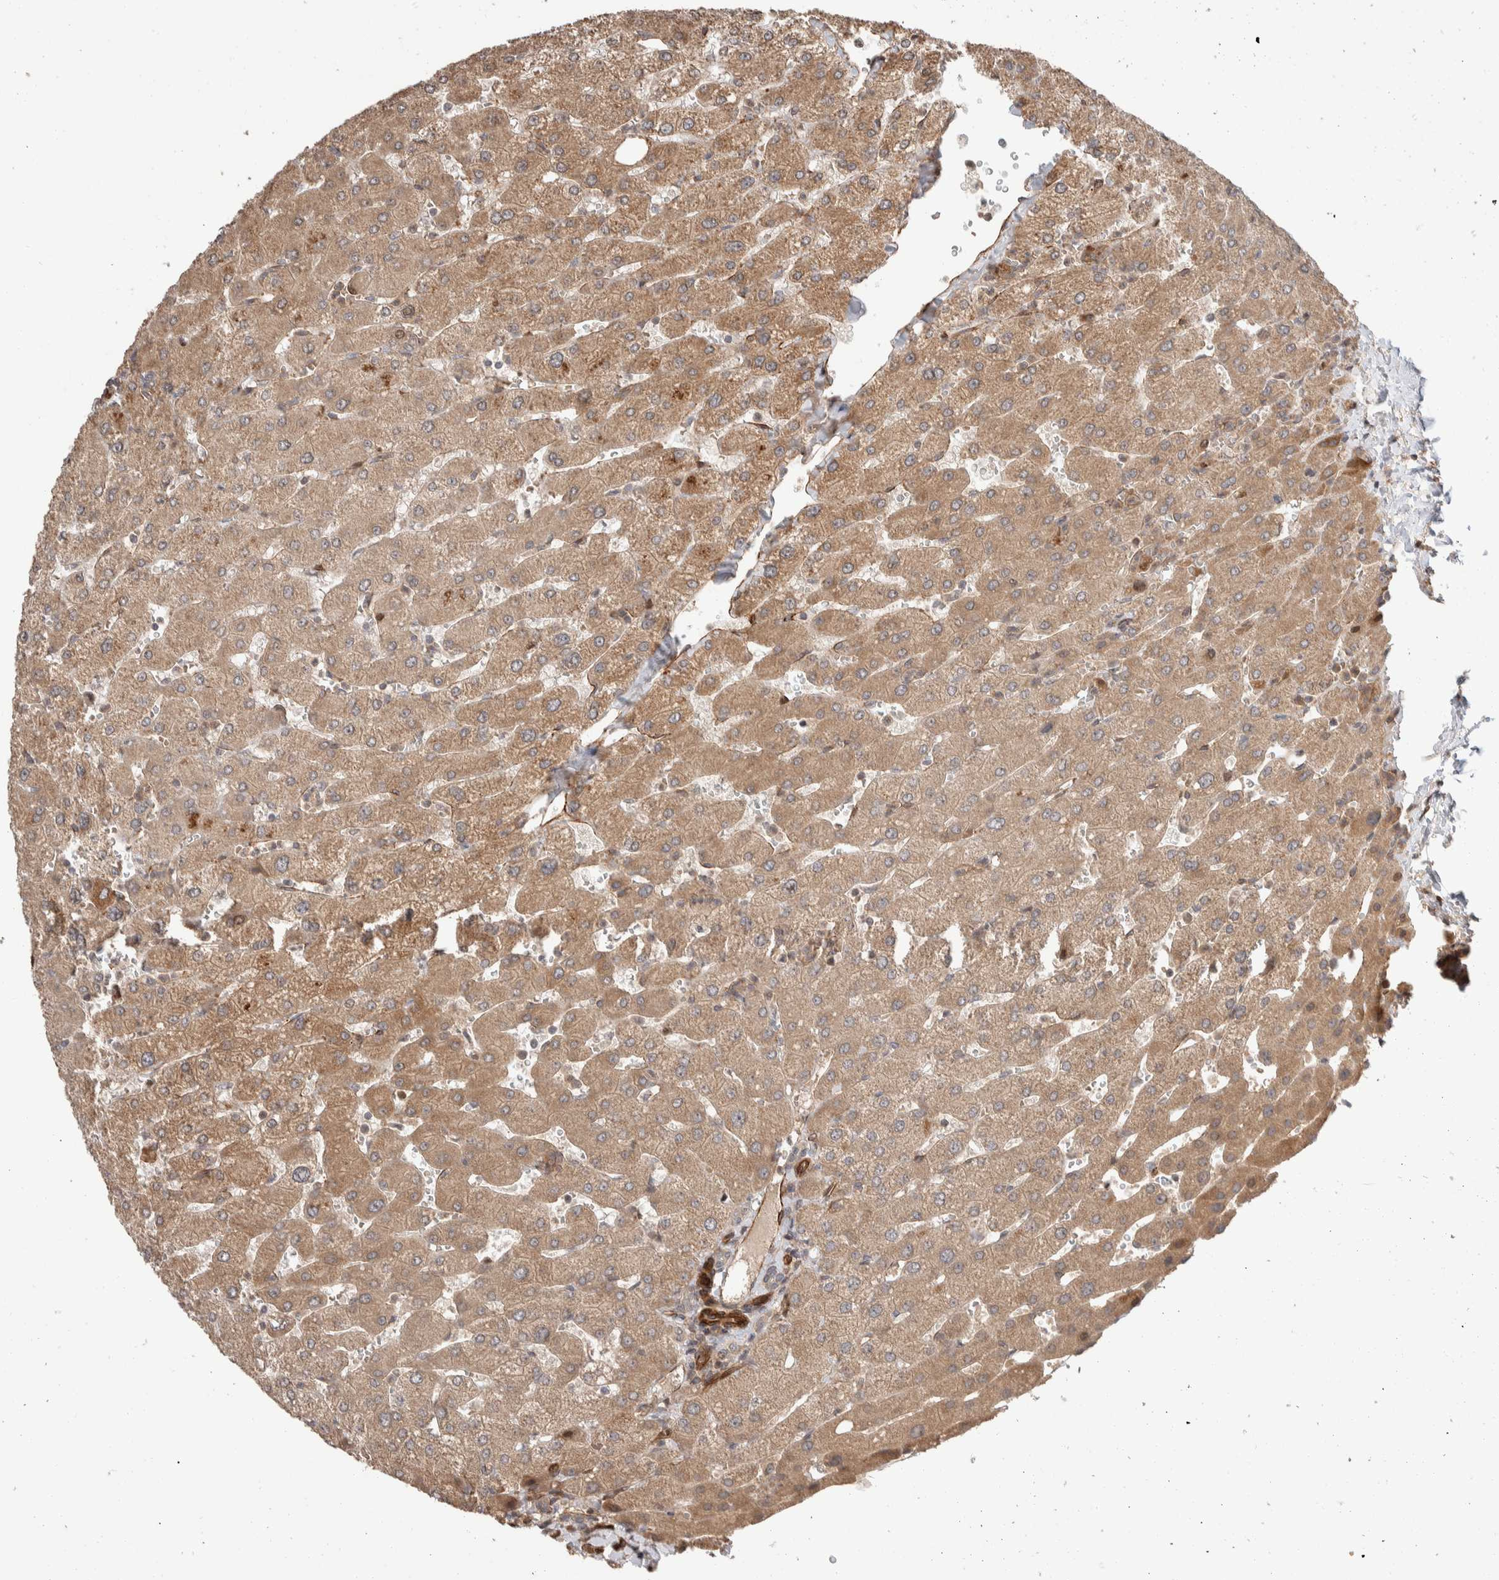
{"staining": {"intensity": "negative", "quantity": "none", "location": "none"}, "tissue": "liver", "cell_type": "Cholangiocytes", "image_type": "normal", "snomed": [{"axis": "morphology", "description": "Normal tissue, NOS"}, {"axis": "topography", "description": "Liver"}], "caption": "High power microscopy image of an immunohistochemistry micrograph of normal liver, revealing no significant staining in cholangiocytes.", "gene": "ERC1", "patient": {"sex": "male", "age": 55}}